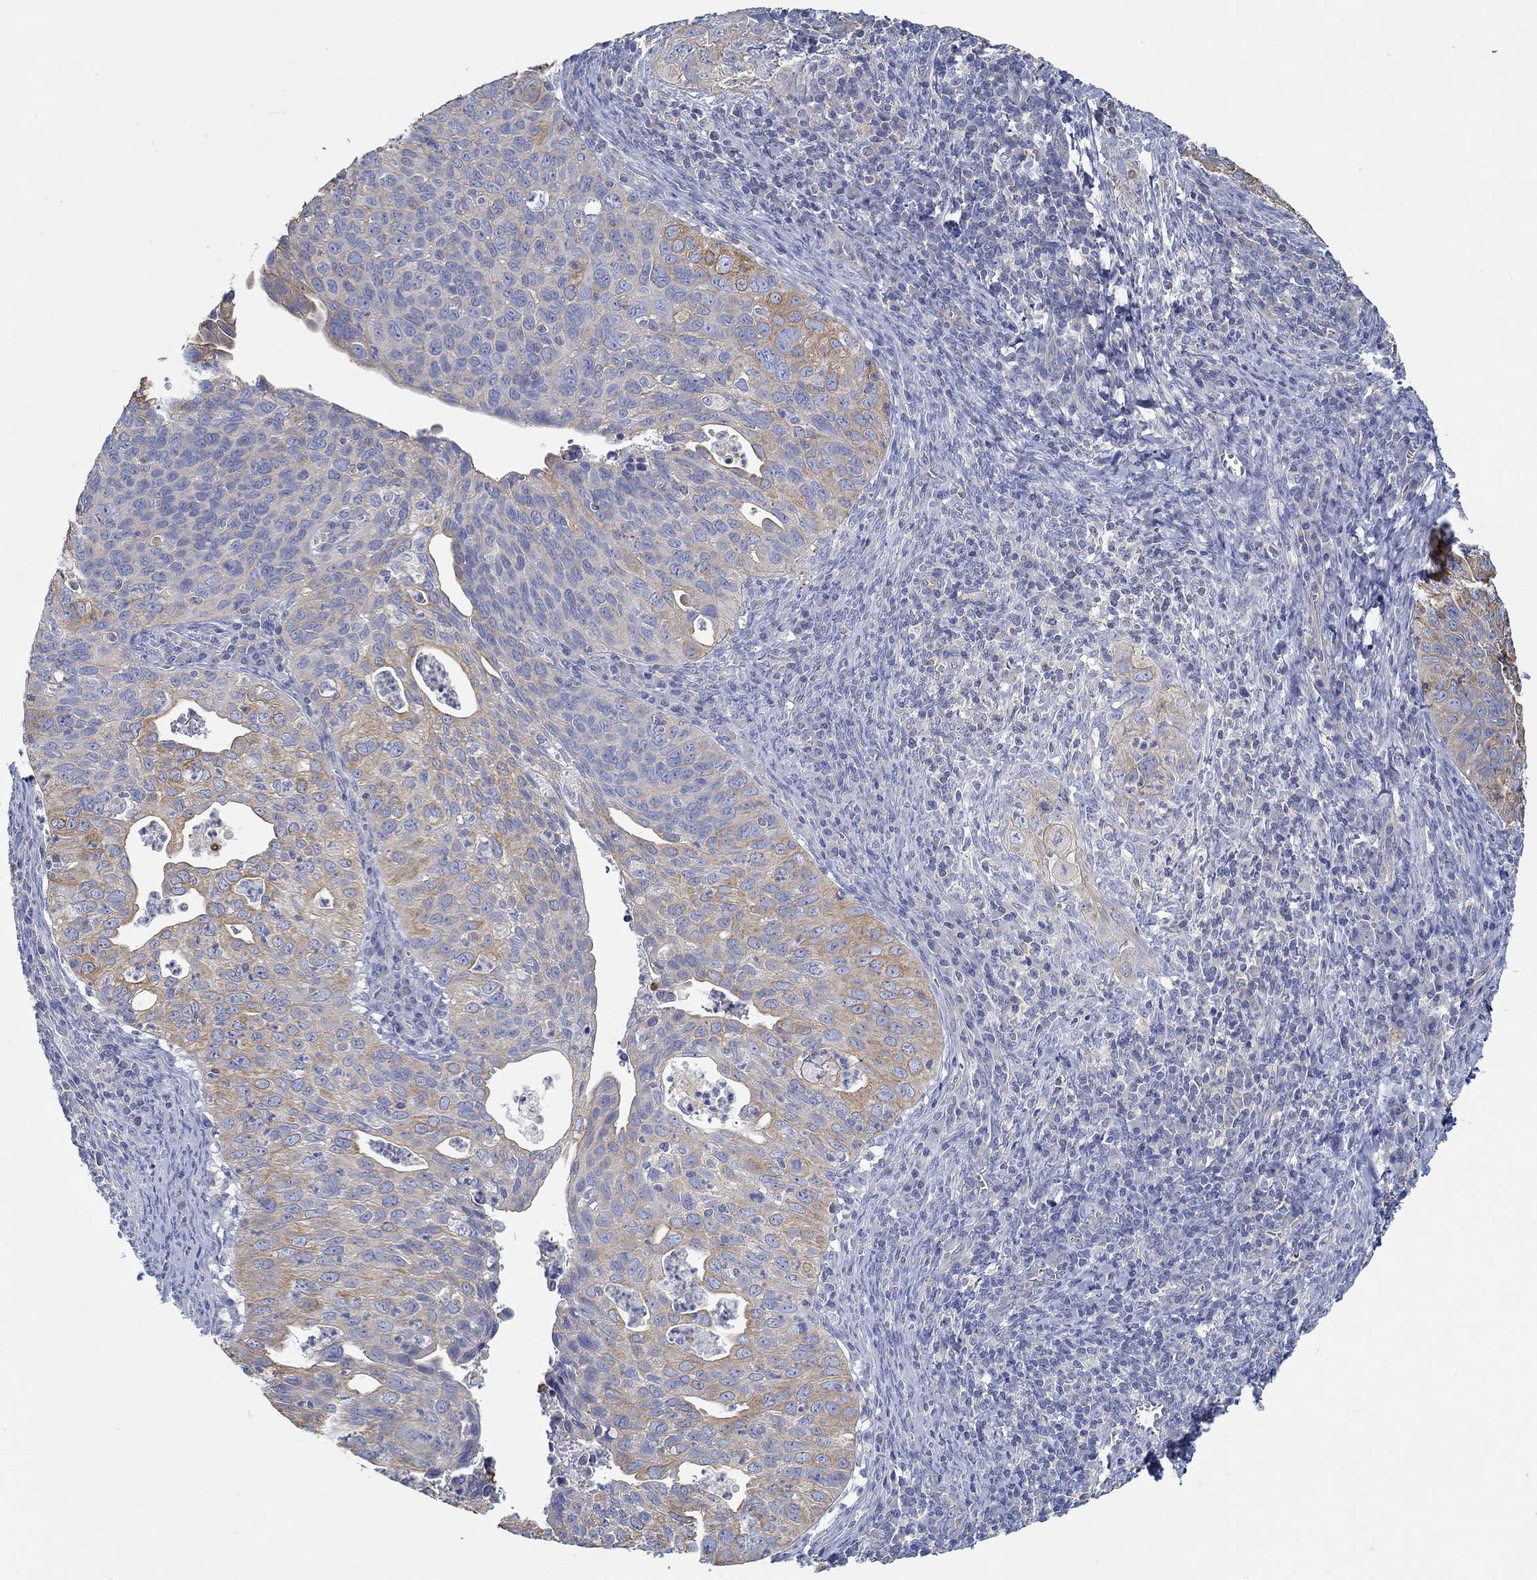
{"staining": {"intensity": "moderate", "quantity": "<25%", "location": "cytoplasmic/membranous"}, "tissue": "cervical cancer", "cell_type": "Tumor cells", "image_type": "cancer", "snomed": [{"axis": "morphology", "description": "Squamous cell carcinoma, NOS"}, {"axis": "topography", "description": "Cervix"}], "caption": "Immunohistochemistry (IHC) micrograph of cervical cancer (squamous cell carcinoma) stained for a protein (brown), which shows low levels of moderate cytoplasmic/membranous staining in about <25% of tumor cells.", "gene": "BBOF1", "patient": {"sex": "female", "age": 26}}